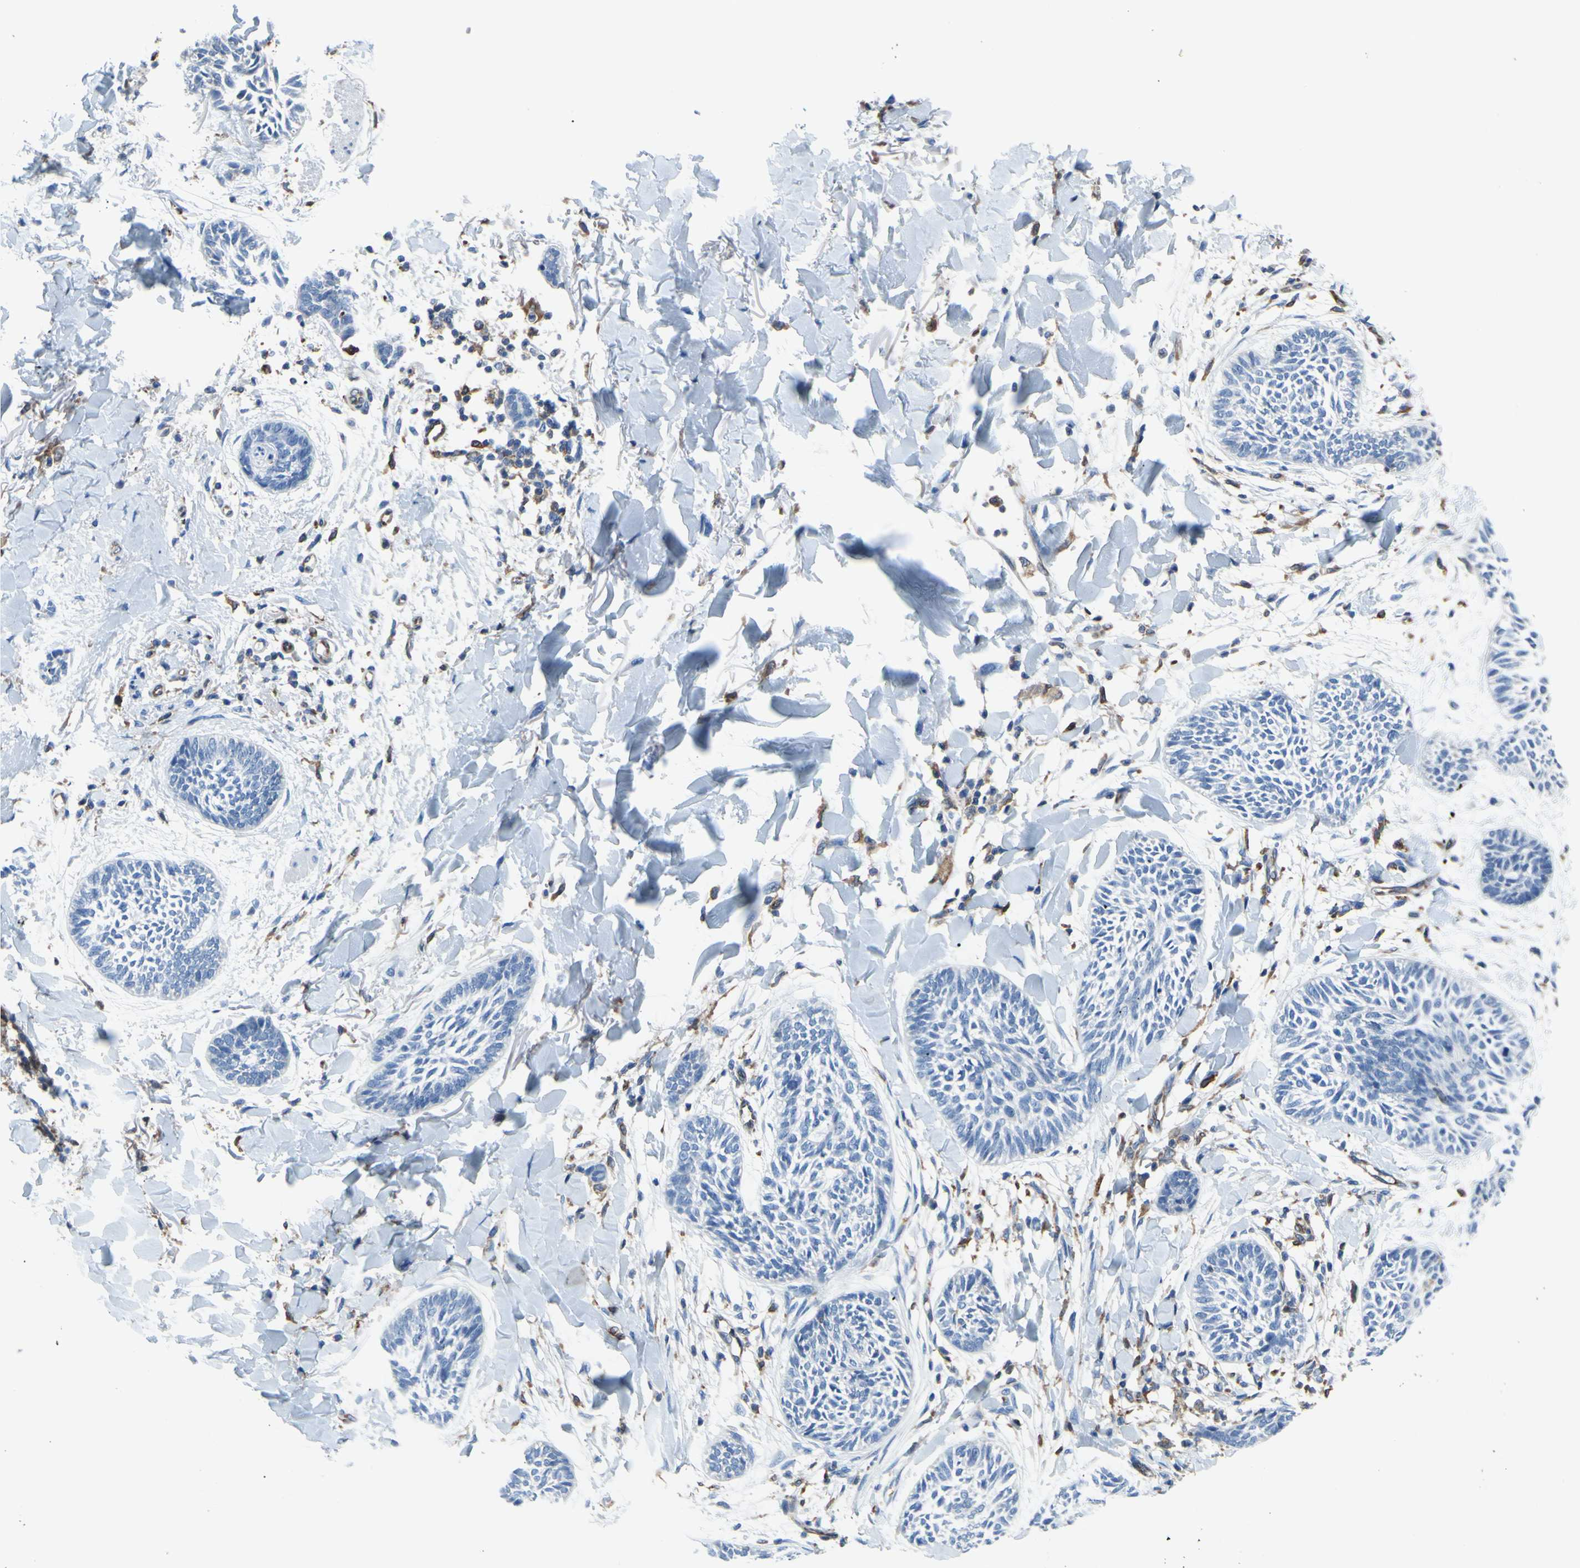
{"staining": {"intensity": "negative", "quantity": "none", "location": "none"}, "tissue": "skin cancer", "cell_type": "Tumor cells", "image_type": "cancer", "snomed": [{"axis": "morphology", "description": "Papilloma, NOS"}, {"axis": "morphology", "description": "Basal cell carcinoma"}, {"axis": "topography", "description": "Skin"}], "caption": "The image displays no staining of tumor cells in papilloma (skin). The staining is performed using DAB (3,3'-diaminobenzidine) brown chromogen with nuclei counter-stained in using hematoxylin.", "gene": "MGST2", "patient": {"sex": "male", "age": 87}}